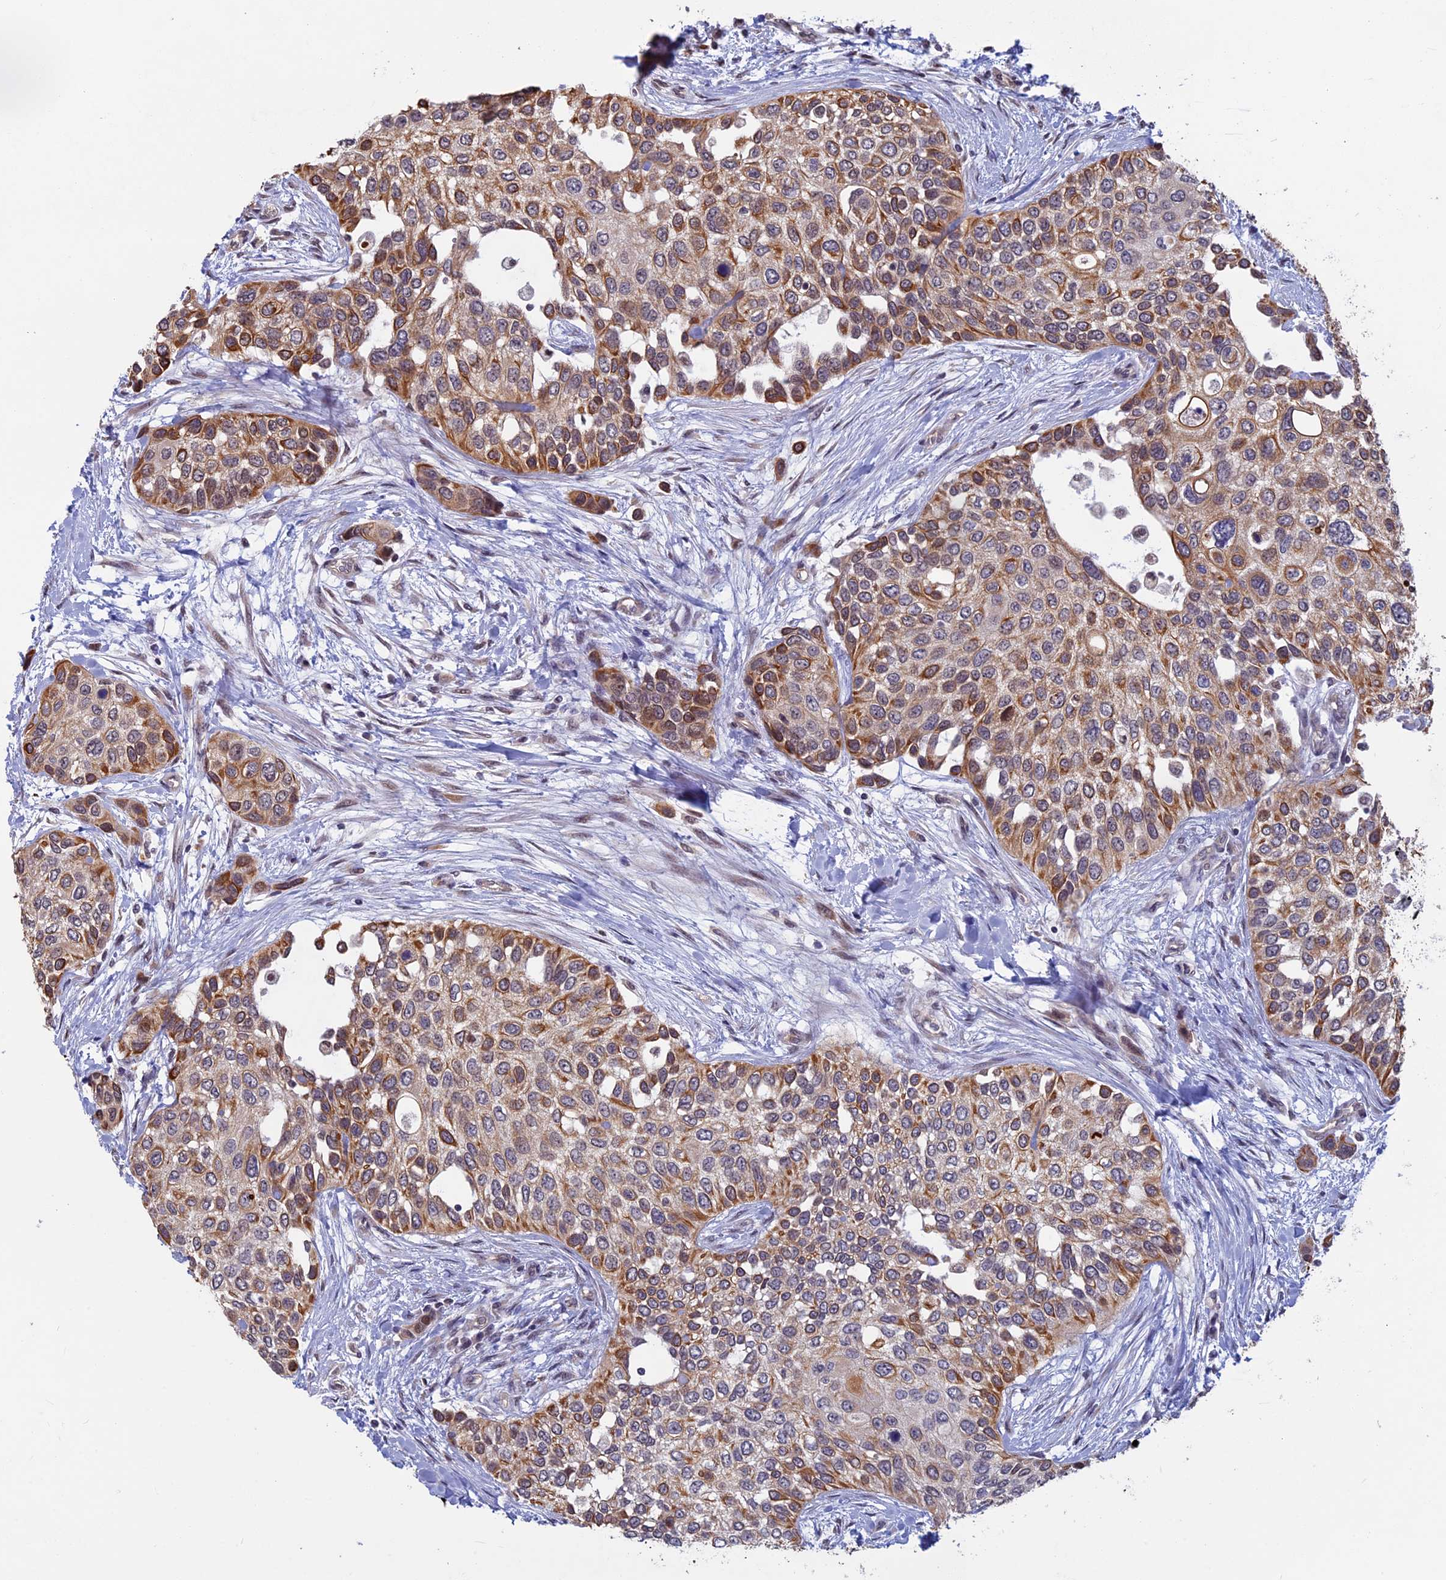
{"staining": {"intensity": "moderate", "quantity": ">75%", "location": "cytoplasmic/membranous"}, "tissue": "urothelial cancer", "cell_type": "Tumor cells", "image_type": "cancer", "snomed": [{"axis": "morphology", "description": "Normal tissue, NOS"}, {"axis": "morphology", "description": "Urothelial carcinoma, High grade"}, {"axis": "topography", "description": "Vascular tissue"}, {"axis": "topography", "description": "Urinary bladder"}], "caption": "A micrograph showing moderate cytoplasmic/membranous positivity in approximately >75% of tumor cells in urothelial carcinoma (high-grade), as visualized by brown immunohistochemical staining.", "gene": "SPIRE1", "patient": {"sex": "female", "age": 56}}